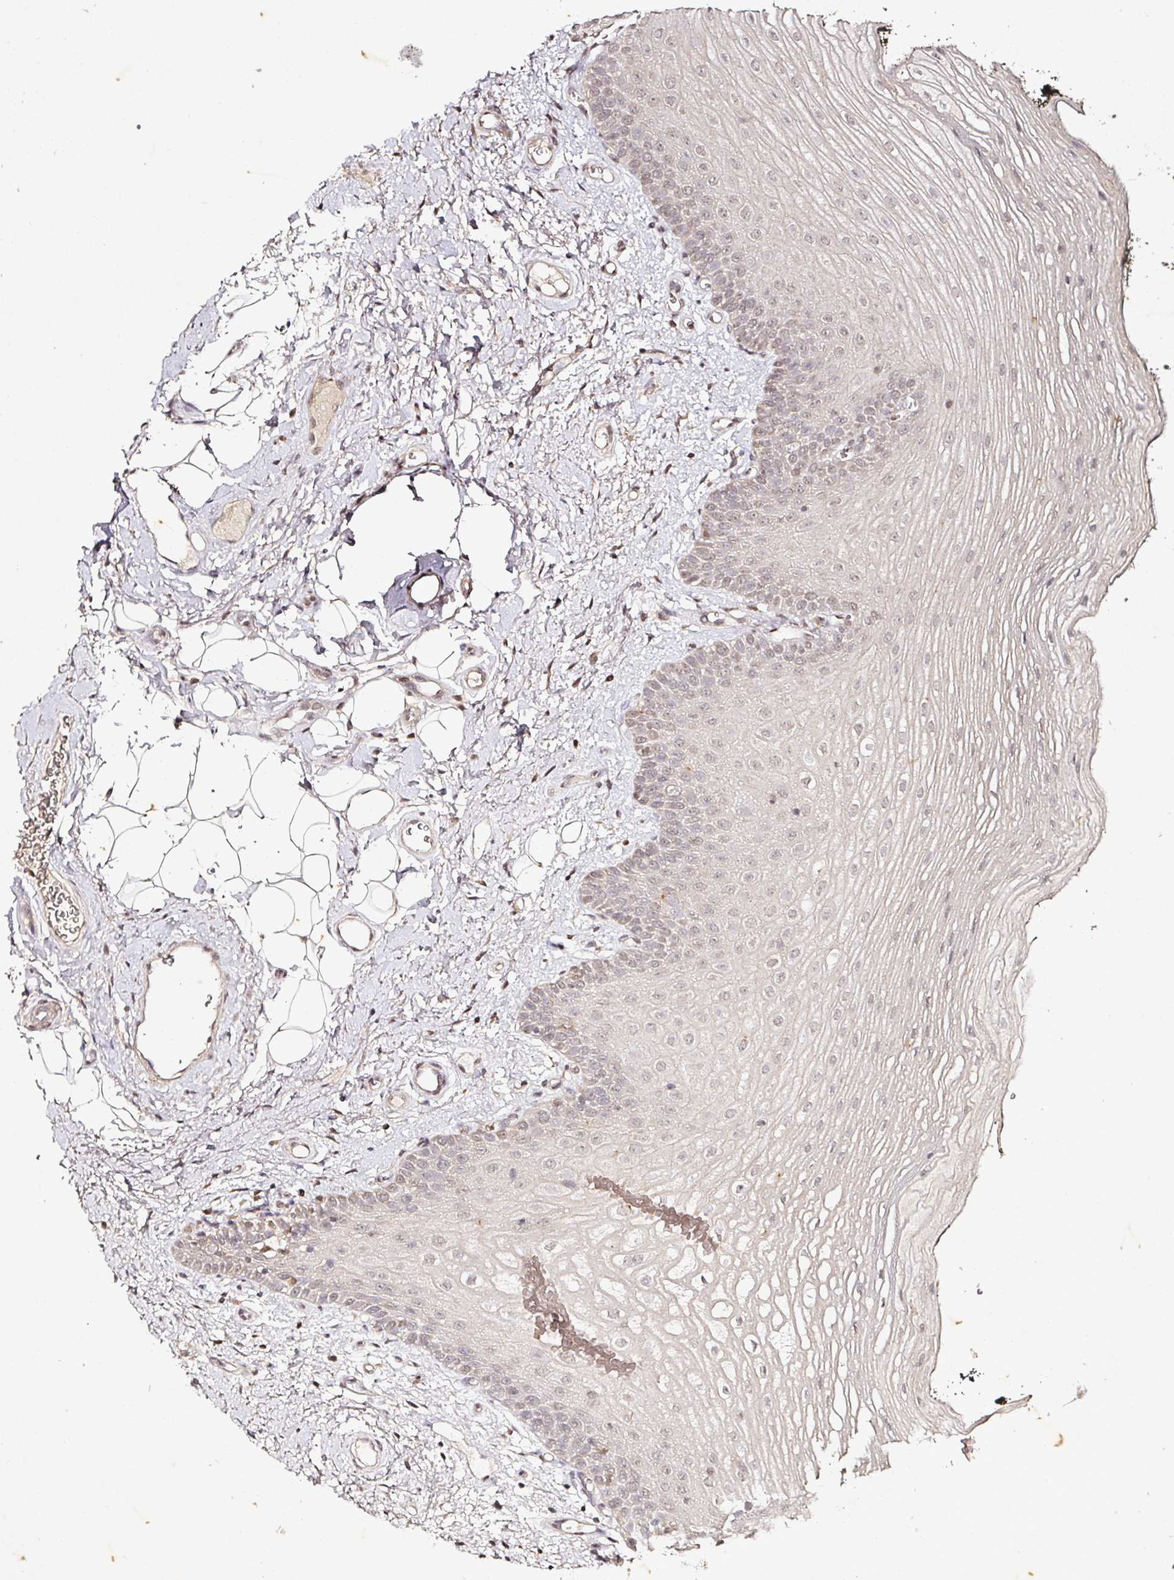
{"staining": {"intensity": "weak", "quantity": "25%-75%", "location": "cytoplasmic/membranous"}, "tissue": "oral mucosa", "cell_type": "Squamous epithelial cells", "image_type": "normal", "snomed": [{"axis": "morphology", "description": "No evidence of malignacy"}, {"axis": "topography", "description": "Oral tissue"}, {"axis": "topography", "description": "Head-Neck"}], "caption": "Oral mucosa stained with a brown dye shows weak cytoplasmic/membranous positive positivity in approximately 25%-75% of squamous epithelial cells.", "gene": "CAPN5", "patient": {"sex": "male", "age": 68}}